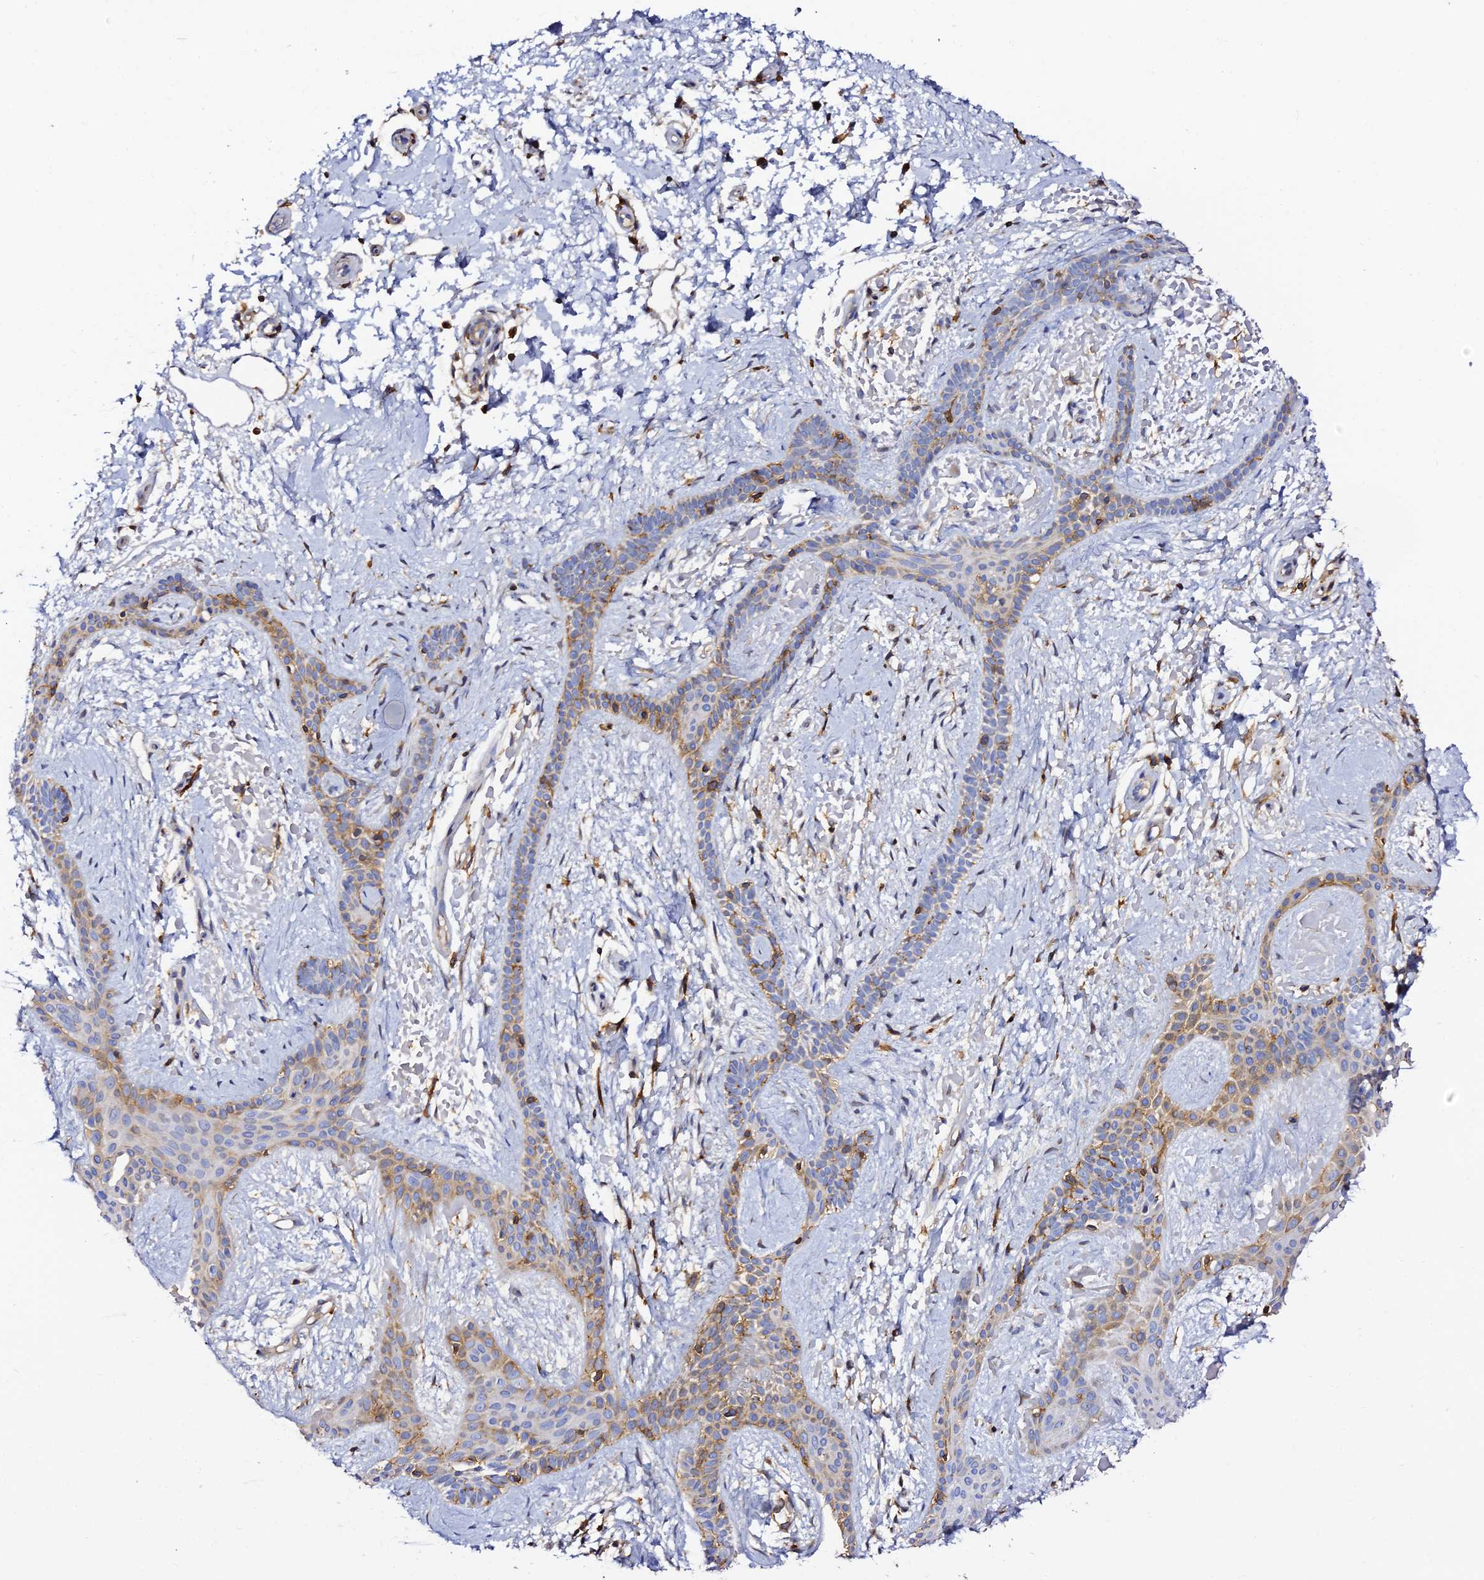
{"staining": {"intensity": "moderate", "quantity": "25%-75%", "location": "cytoplasmic/membranous"}, "tissue": "skin cancer", "cell_type": "Tumor cells", "image_type": "cancer", "snomed": [{"axis": "morphology", "description": "Basal cell carcinoma"}, {"axis": "topography", "description": "Skin"}], "caption": "Immunohistochemistry micrograph of human skin basal cell carcinoma stained for a protein (brown), which demonstrates medium levels of moderate cytoplasmic/membranous positivity in about 25%-75% of tumor cells.", "gene": "TRPV2", "patient": {"sex": "male", "age": 78}}